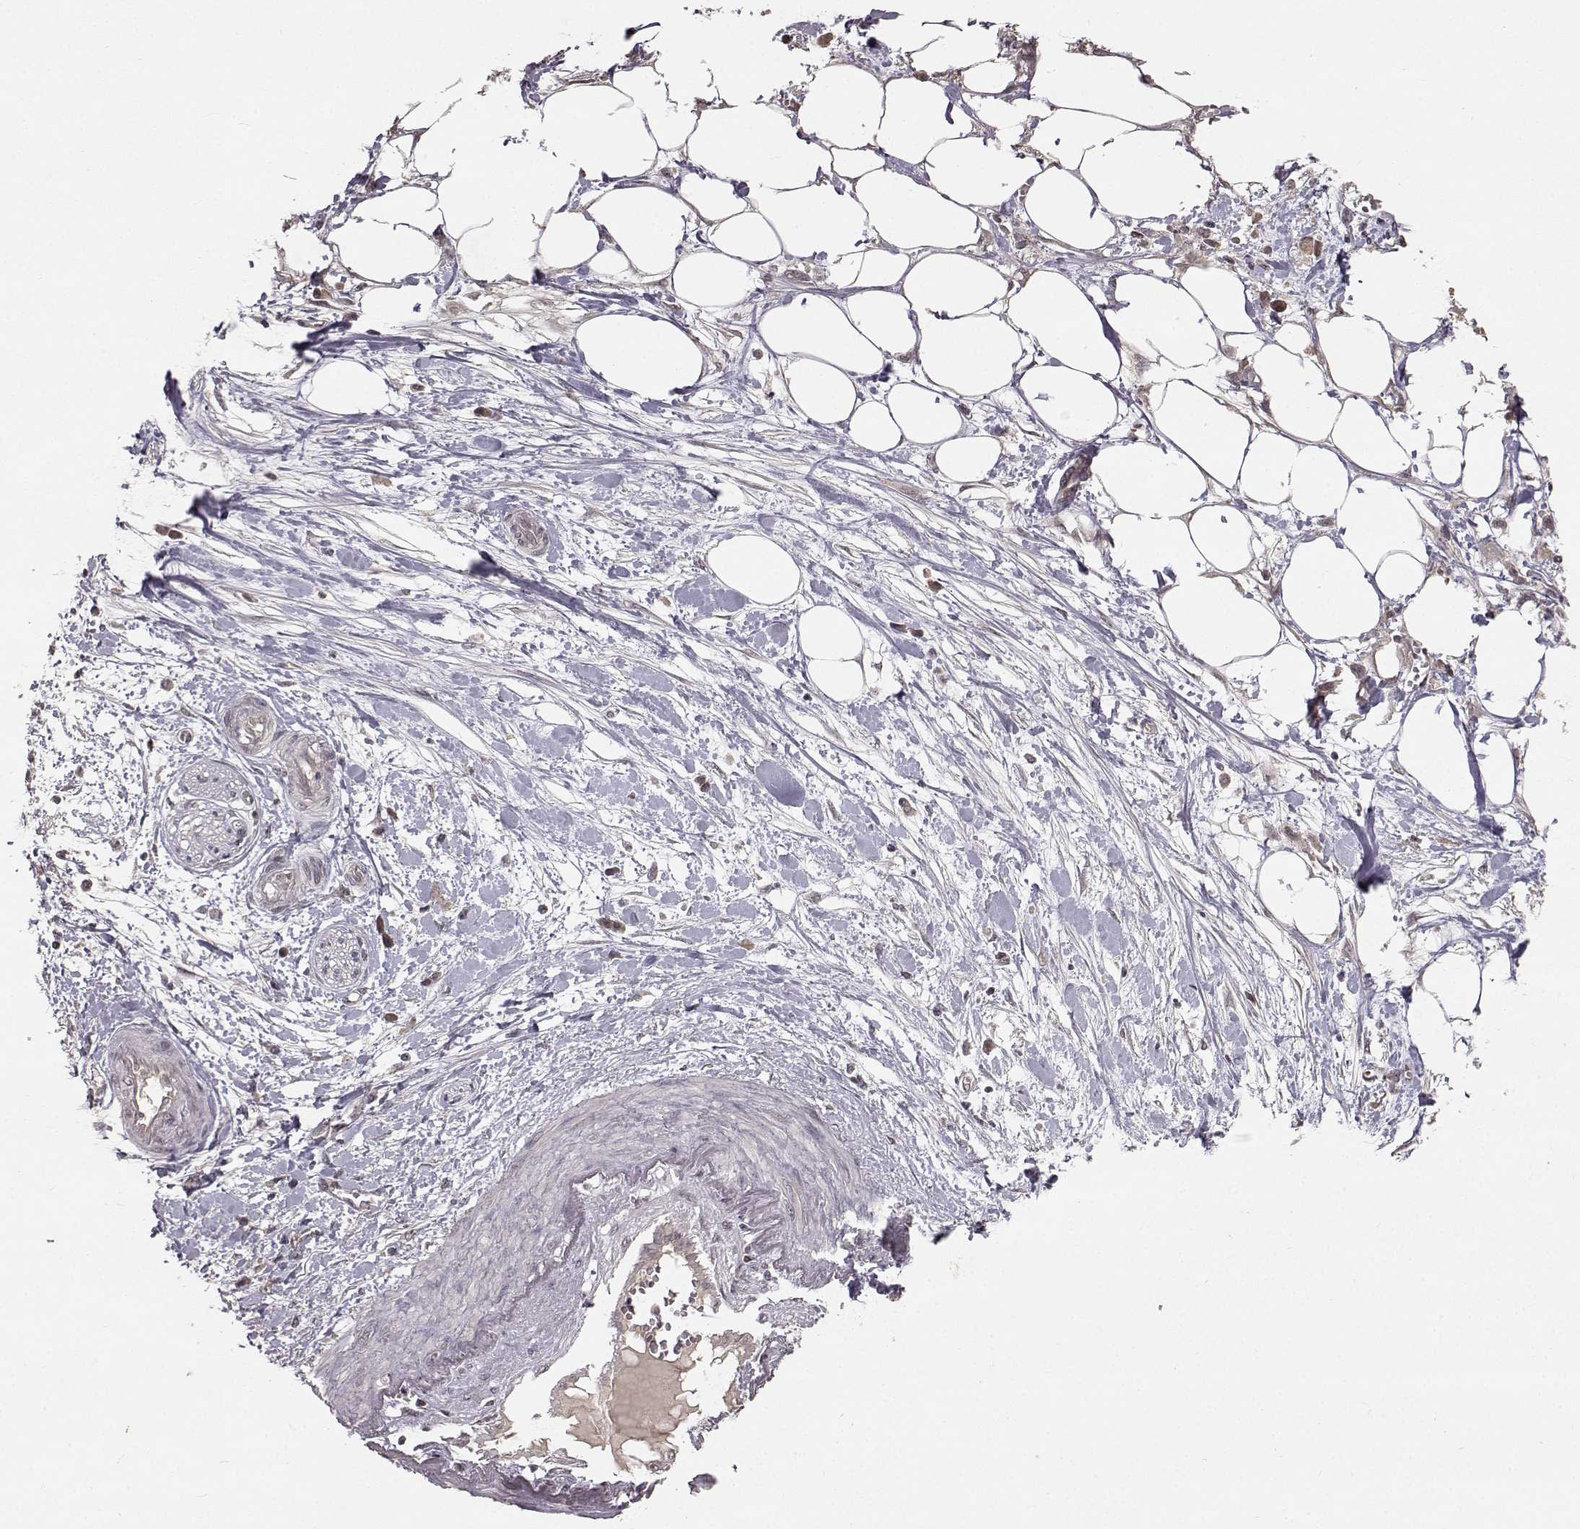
{"staining": {"intensity": "negative", "quantity": "none", "location": "none"}, "tissue": "pancreatic cancer", "cell_type": "Tumor cells", "image_type": "cancer", "snomed": [{"axis": "morphology", "description": "Normal tissue, NOS"}, {"axis": "morphology", "description": "Adenocarcinoma, NOS"}, {"axis": "topography", "description": "Lymph node"}, {"axis": "topography", "description": "Pancreas"}], "caption": "IHC of human adenocarcinoma (pancreatic) exhibits no expression in tumor cells.", "gene": "NTRK2", "patient": {"sex": "female", "age": 58}}